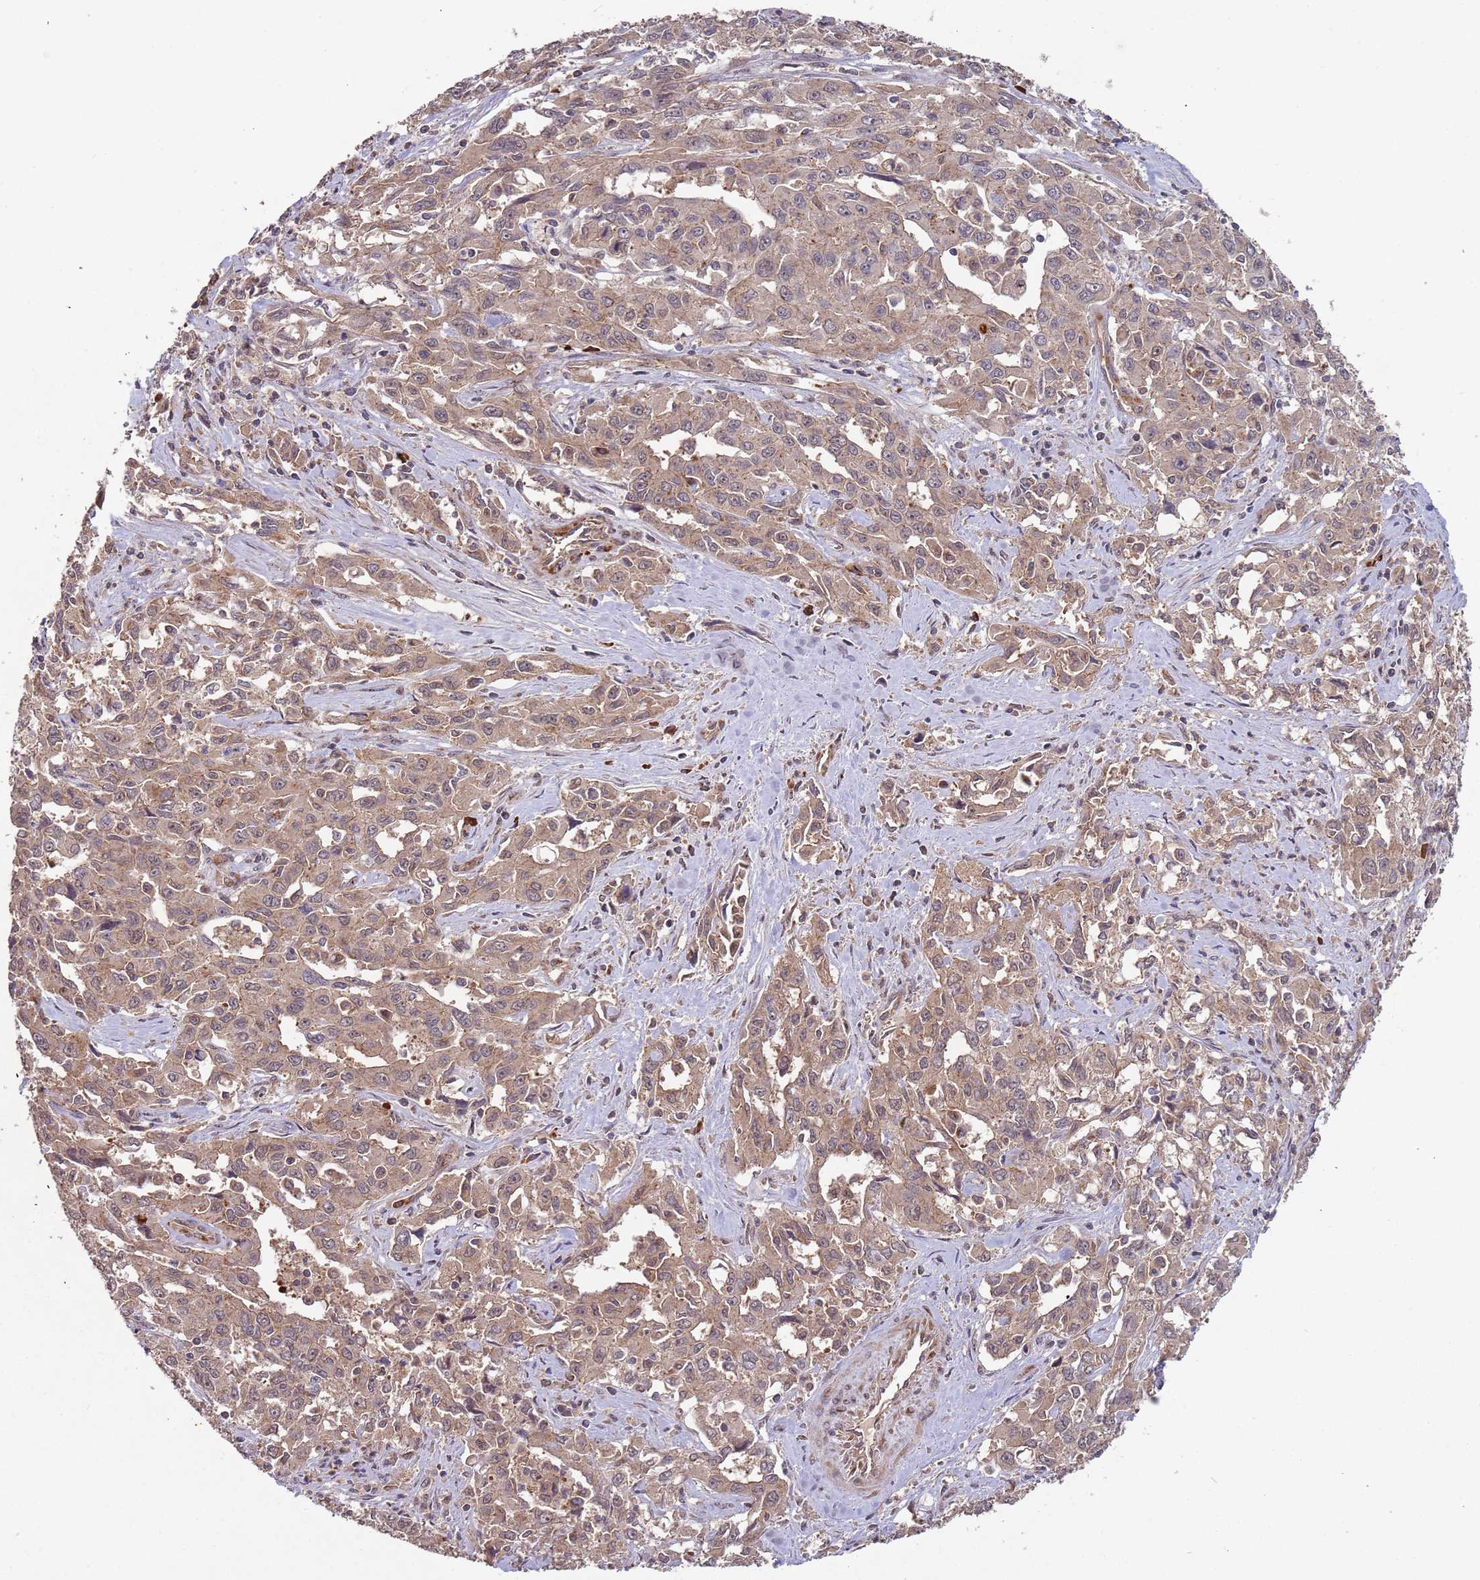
{"staining": {"intensity": "weak", "quantity": ">75%", "location": "cytoplasmic/membranous"}, "tissue": "liver cancer", "cell_type": "Tumor cells", "image_type": "cancer", "snomed": [{"axis": "morphology", "description": "Carcinoma, Hepatocellular, NOS"}, {"axis": "topography", "description": "Liver"}], "caption": "Liver cancer was stained to show a protein in brown. There is low levels of weak cytoplasmic/membranous staining in about >75% of tumor cells.", "gene": "KANSL1L", "patient": {"sex": "male", "age": 63}}